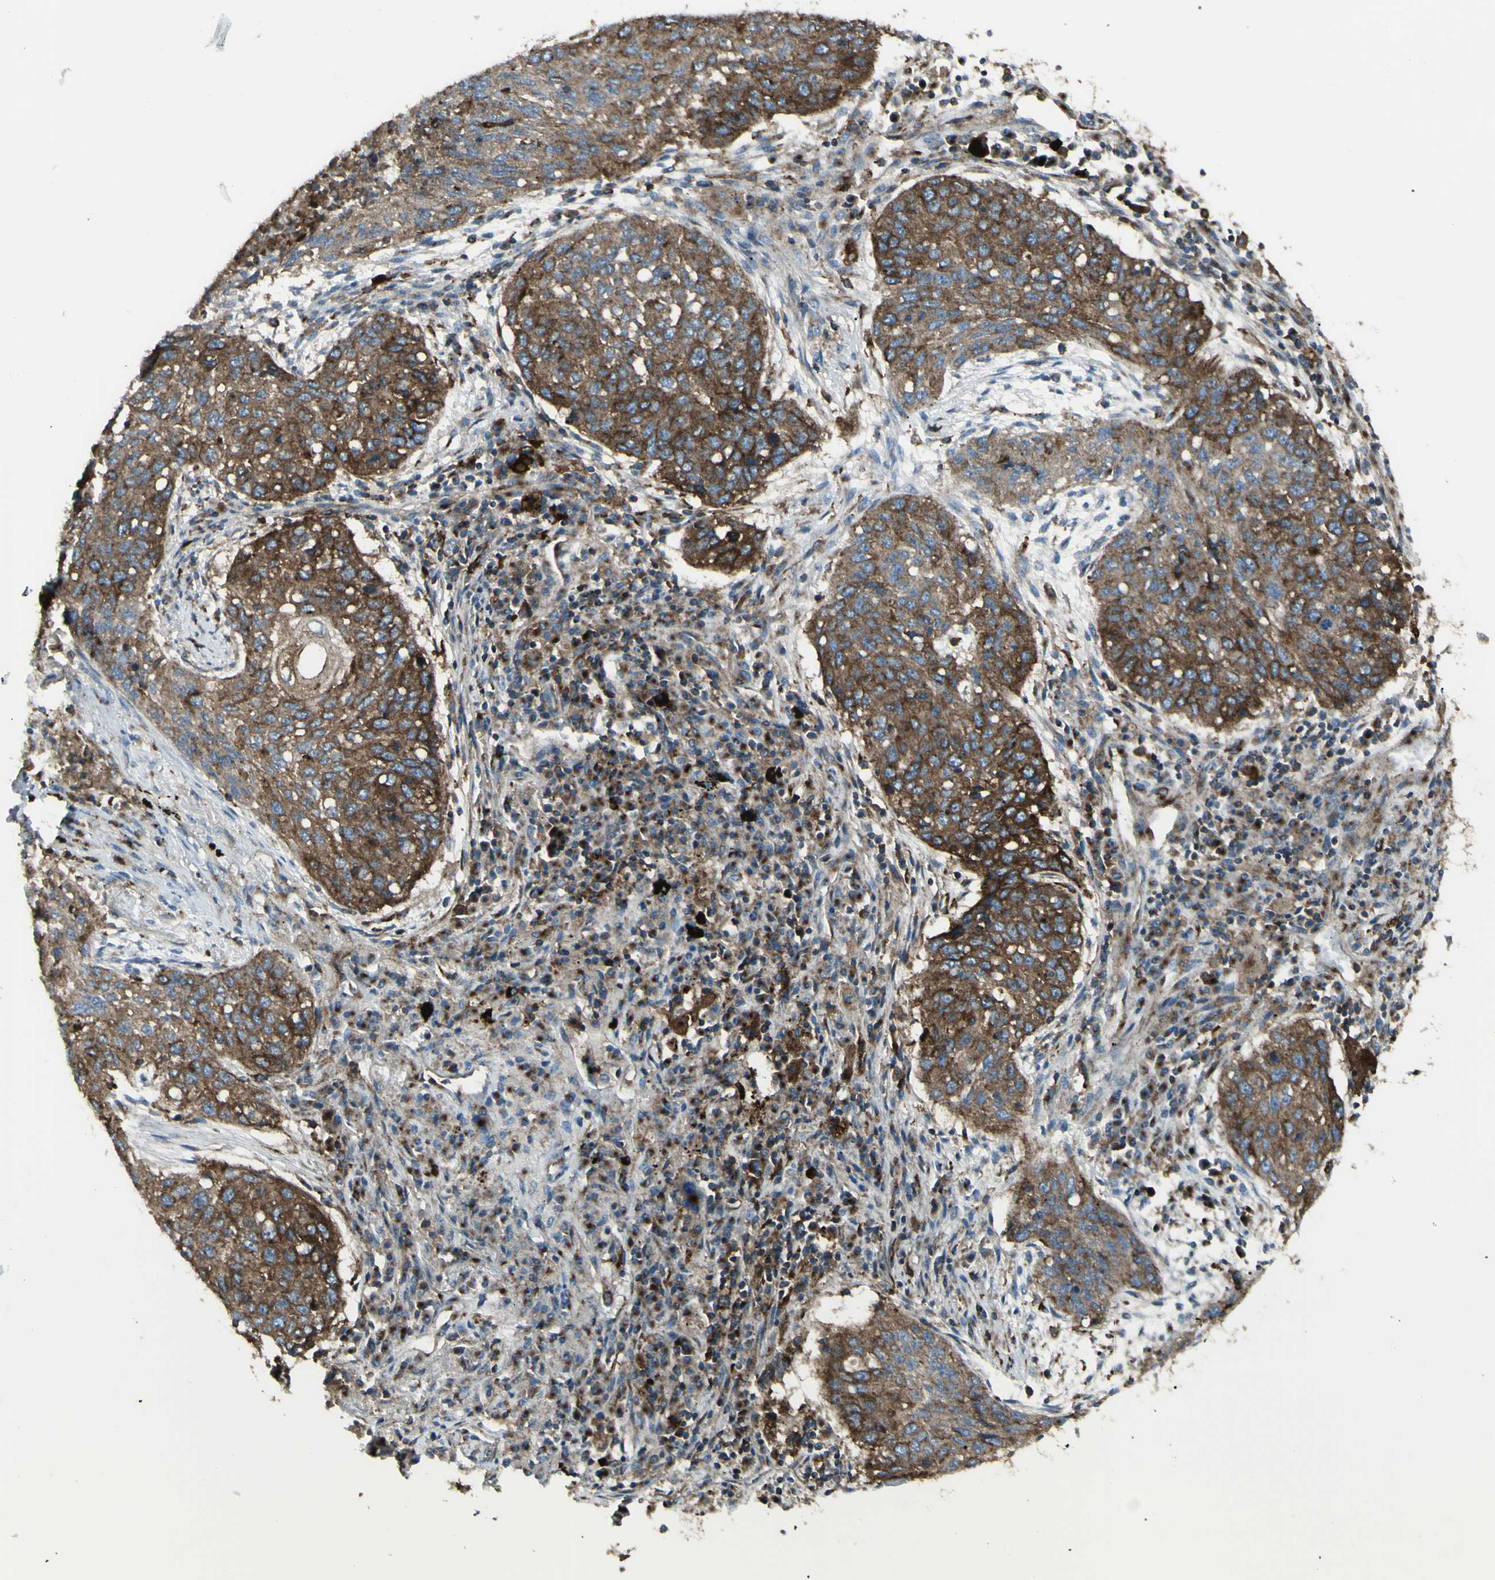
{"staining": {"intensity": "strong", "quantity": ">75%", "location": "cytoplasmic/membranous"}, "tissue": "lung cancer", "cell_type": "Tumor cells", "image_type": "cancer", "snomed": [{"axis": "morphology", "description": "Squamous cell carcinoma, NOS"}, {"axis": "topography", "description": "Lung"}], "caption": "The immunohistochemical stain labels strong cytoplasmic/membranous staining in tumor cells of lung squamous cell carcinoma tissue.", "gene": "NAPA", "patient": {"sex": "female", "age": 63}}